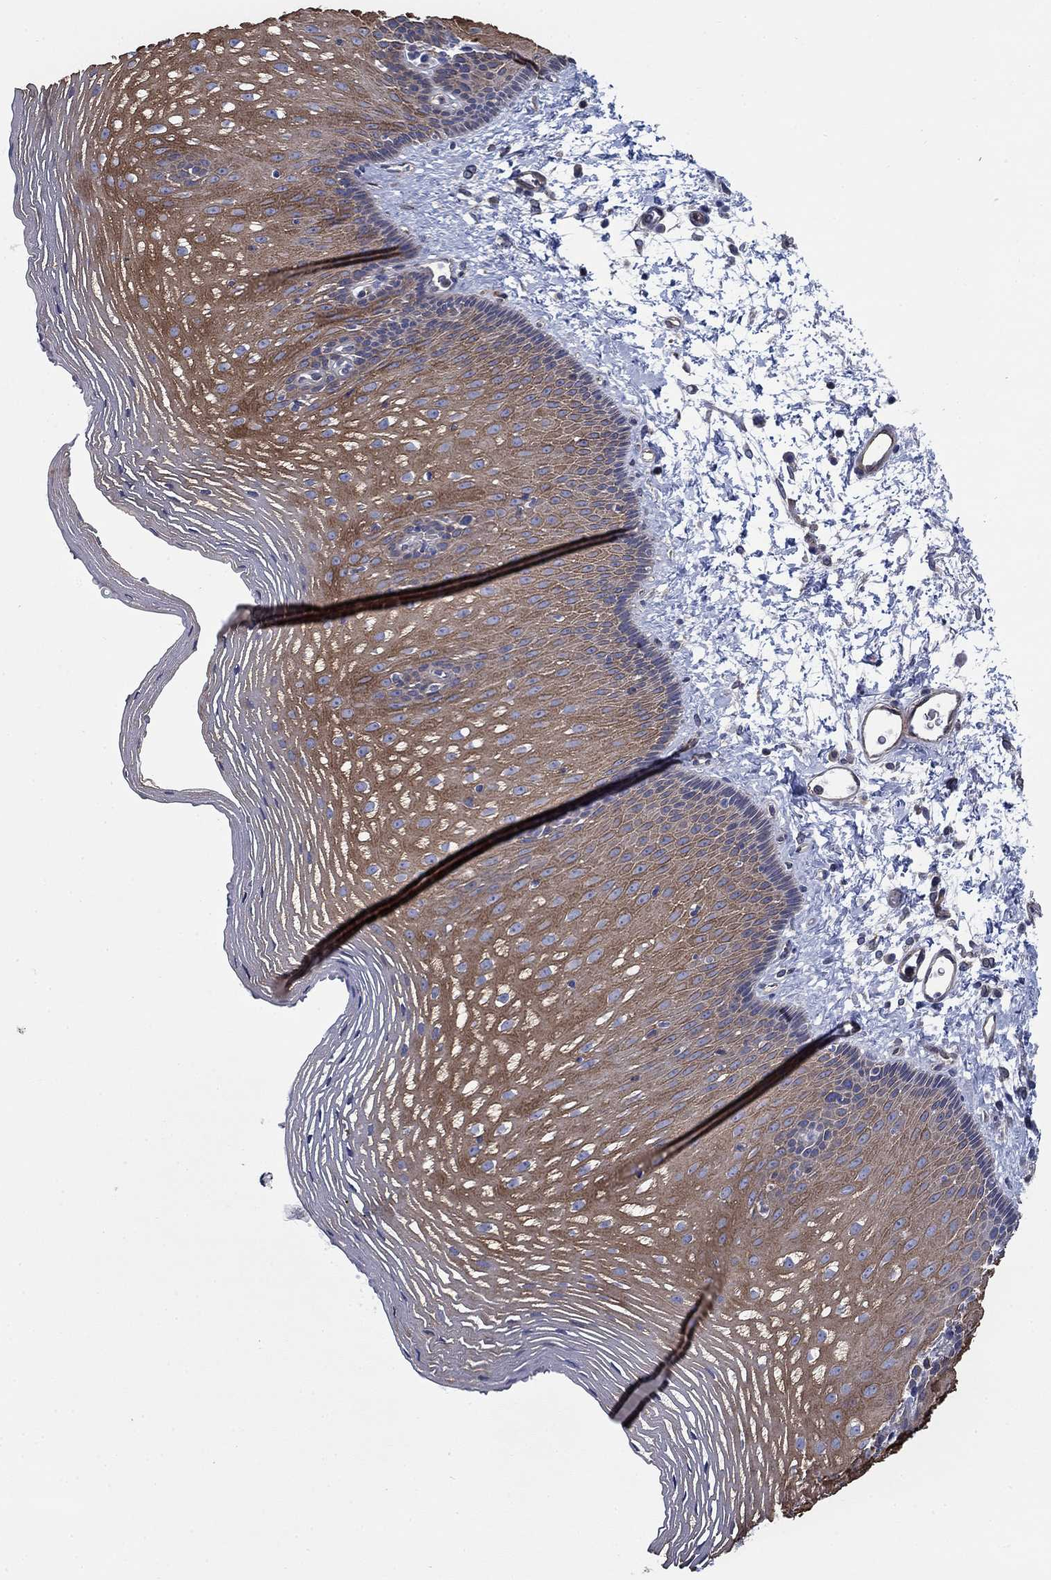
{"staining": {"intensity": "moderate", "quantity": ">75%", "location": "cytoplasmic/membranous"}, "tissue": "esophagus", "cell_type": "Squamous epithelial cells", "image_type": "normal", "snomed": [{"axis": "morphology", "description": "Normal tissue, NOS"}, {"axis": "topography", "description": "Esophagus"}], "caption": "This image reveals unremarkable esophagus stained with immunohistochemistry (IHC) to label a protein in brown. The cytoplasmic/membranous of squamous epithelial cells show moderate positivity for the protein. Nuclei are counter-stained blue.", "gene": "FMN1", "patient": {"sex": "male", "age": 76}}